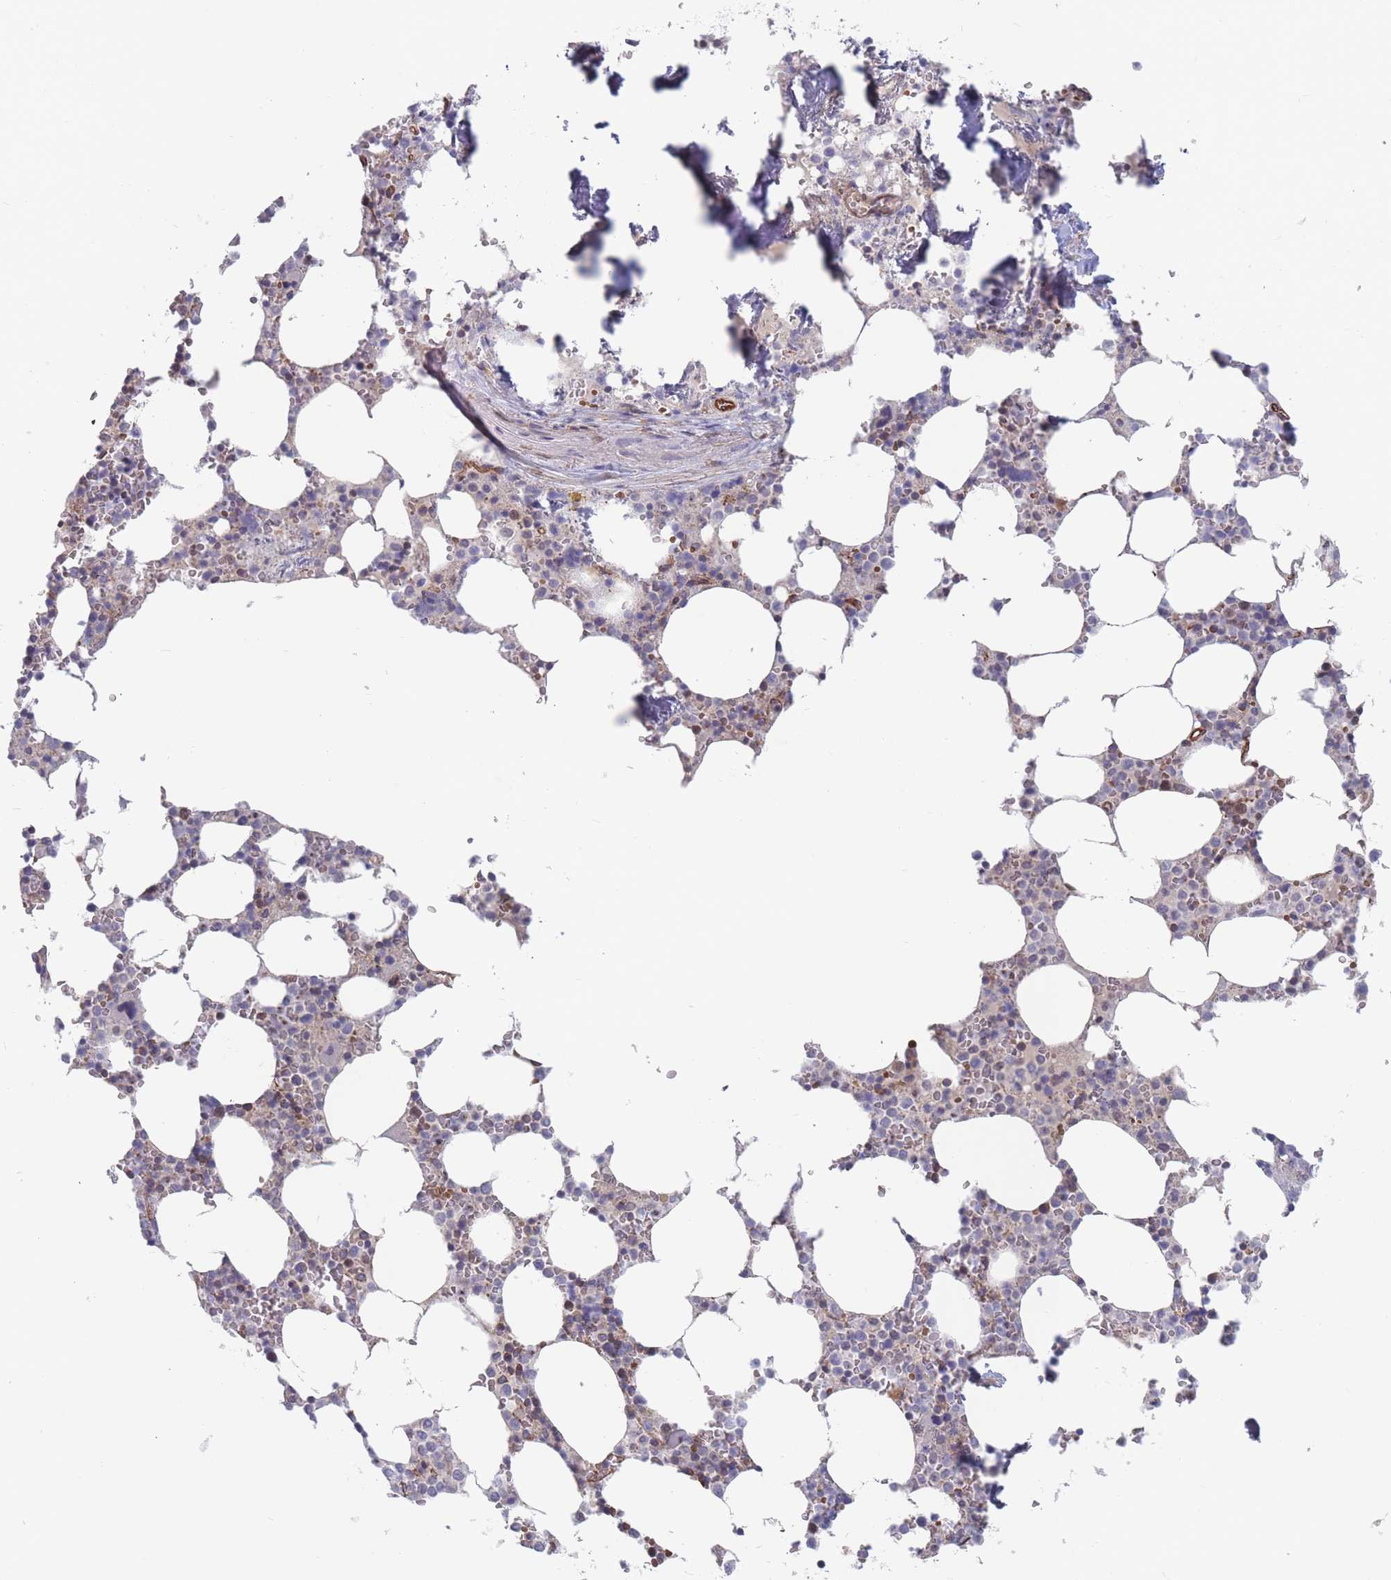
{"staining": {"intensity": "moderate", "quantity": "<25%", "location": "cytoplasmic/membranous"}, "tissue": "bone marrow", "cell_type": "Hematopoietic cells", "image_type": "normal", "snomed": [{"axis": "morphology", "description": "Normal tissue, NOS"}, {"axis": "topography", "description": "Bone marrow"}], "caption": "Hematopoietic cells show low levels of moderate cytoplasmic/membranous staining in about <25% of cells in unremarkable human bone marrow.", "gene": "SLC1A6", "patient": {"sex": "male", "age": 64}}